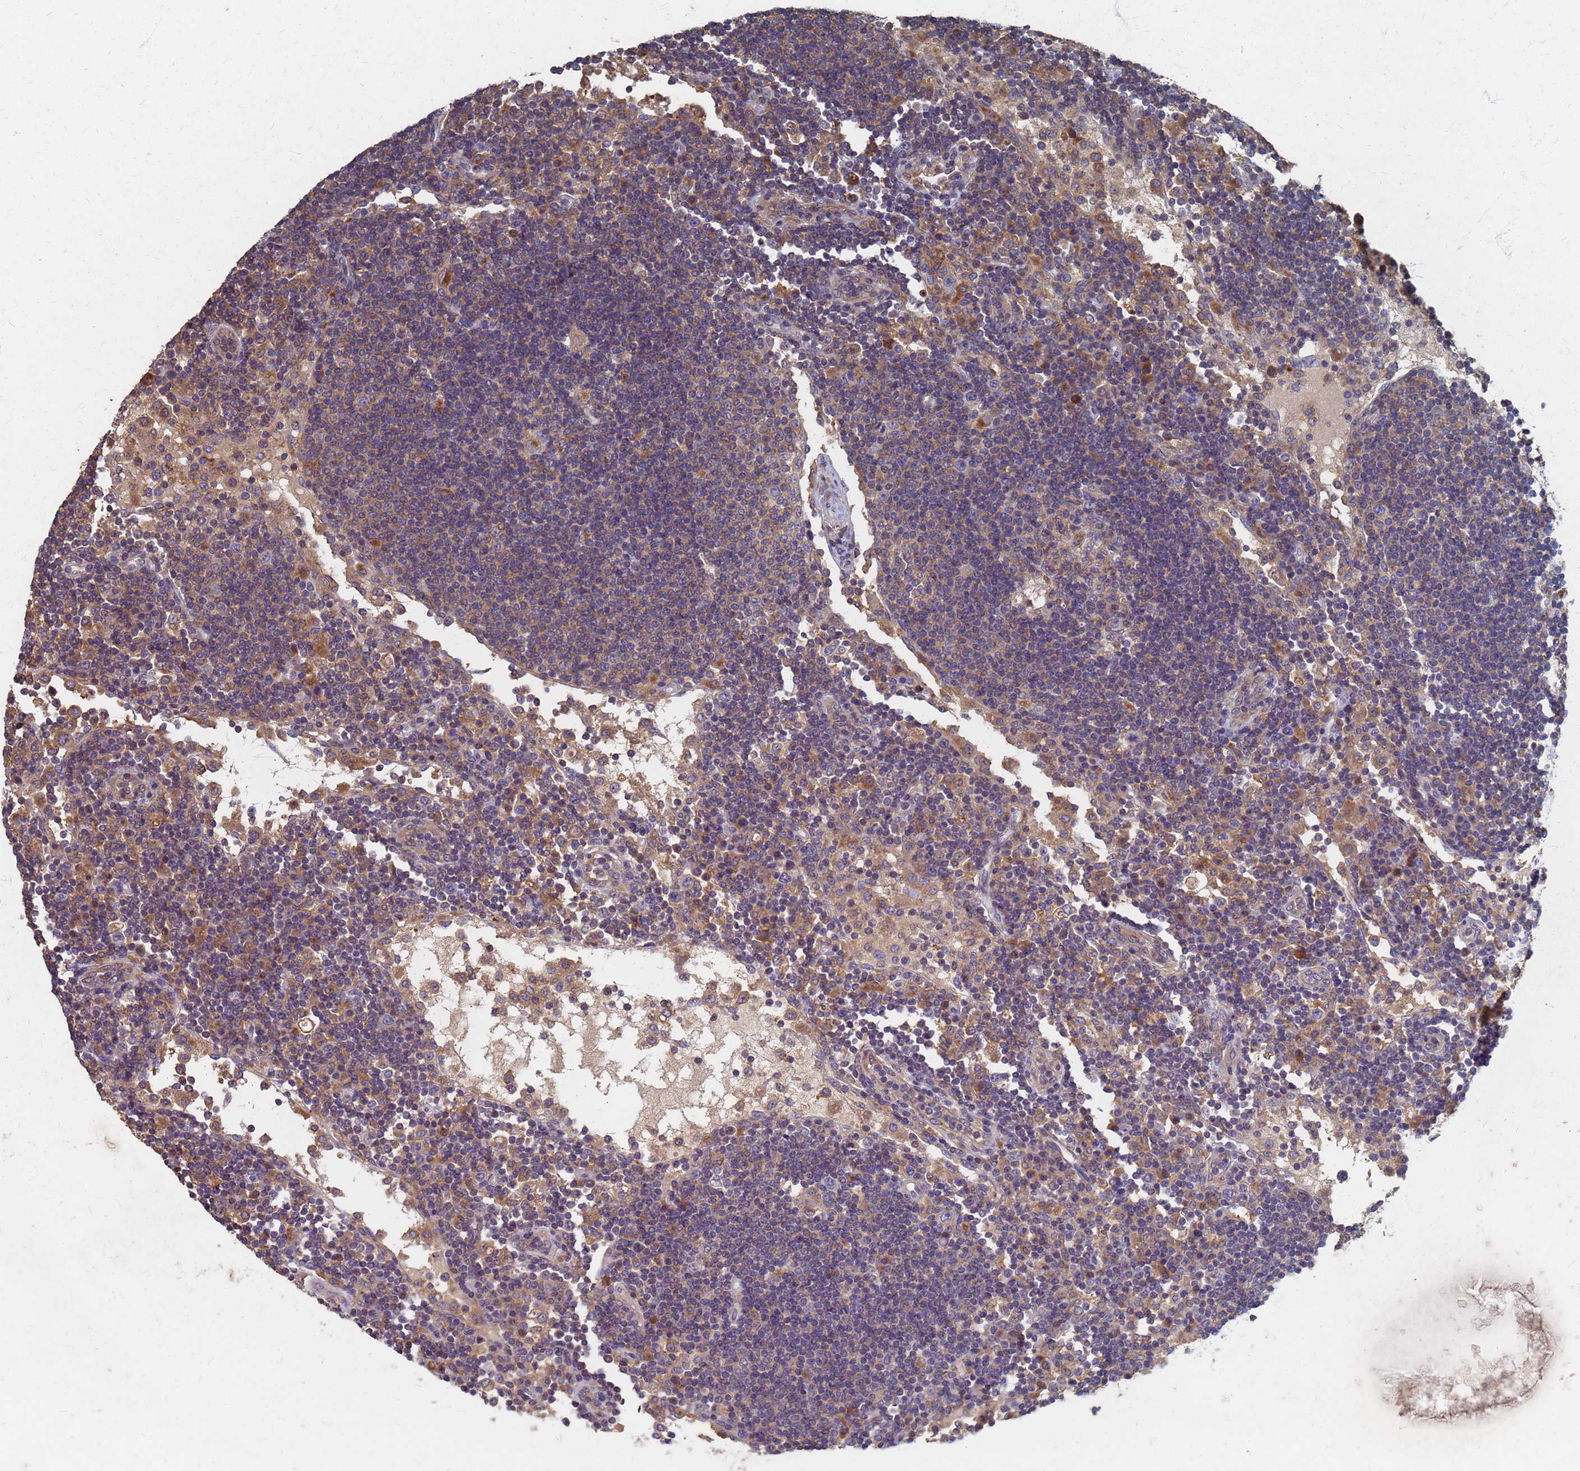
{"staining": {"intensity": "moderate", "quantity": "25%-75%", "location": "cytoplasmic/membranous"}, "tissue": "lymph node", "cell_type": "Germinal center cells", "image_type": "normal", "snomed": [{"axis": "morphology", "description": "Normal tissue, NOS"}, {"axis": "topography", "description": "Lymph node"}], "caption": "A high-resolution photomicrograph shows immunohistochemistry staining of benign lymph node, which demonstrates moderate cytoplasmic/membranous expression in about 25%-75% of germinal center cells.", "gene": "KRCC1", "patient": {"sex": "female", "age": 53}}